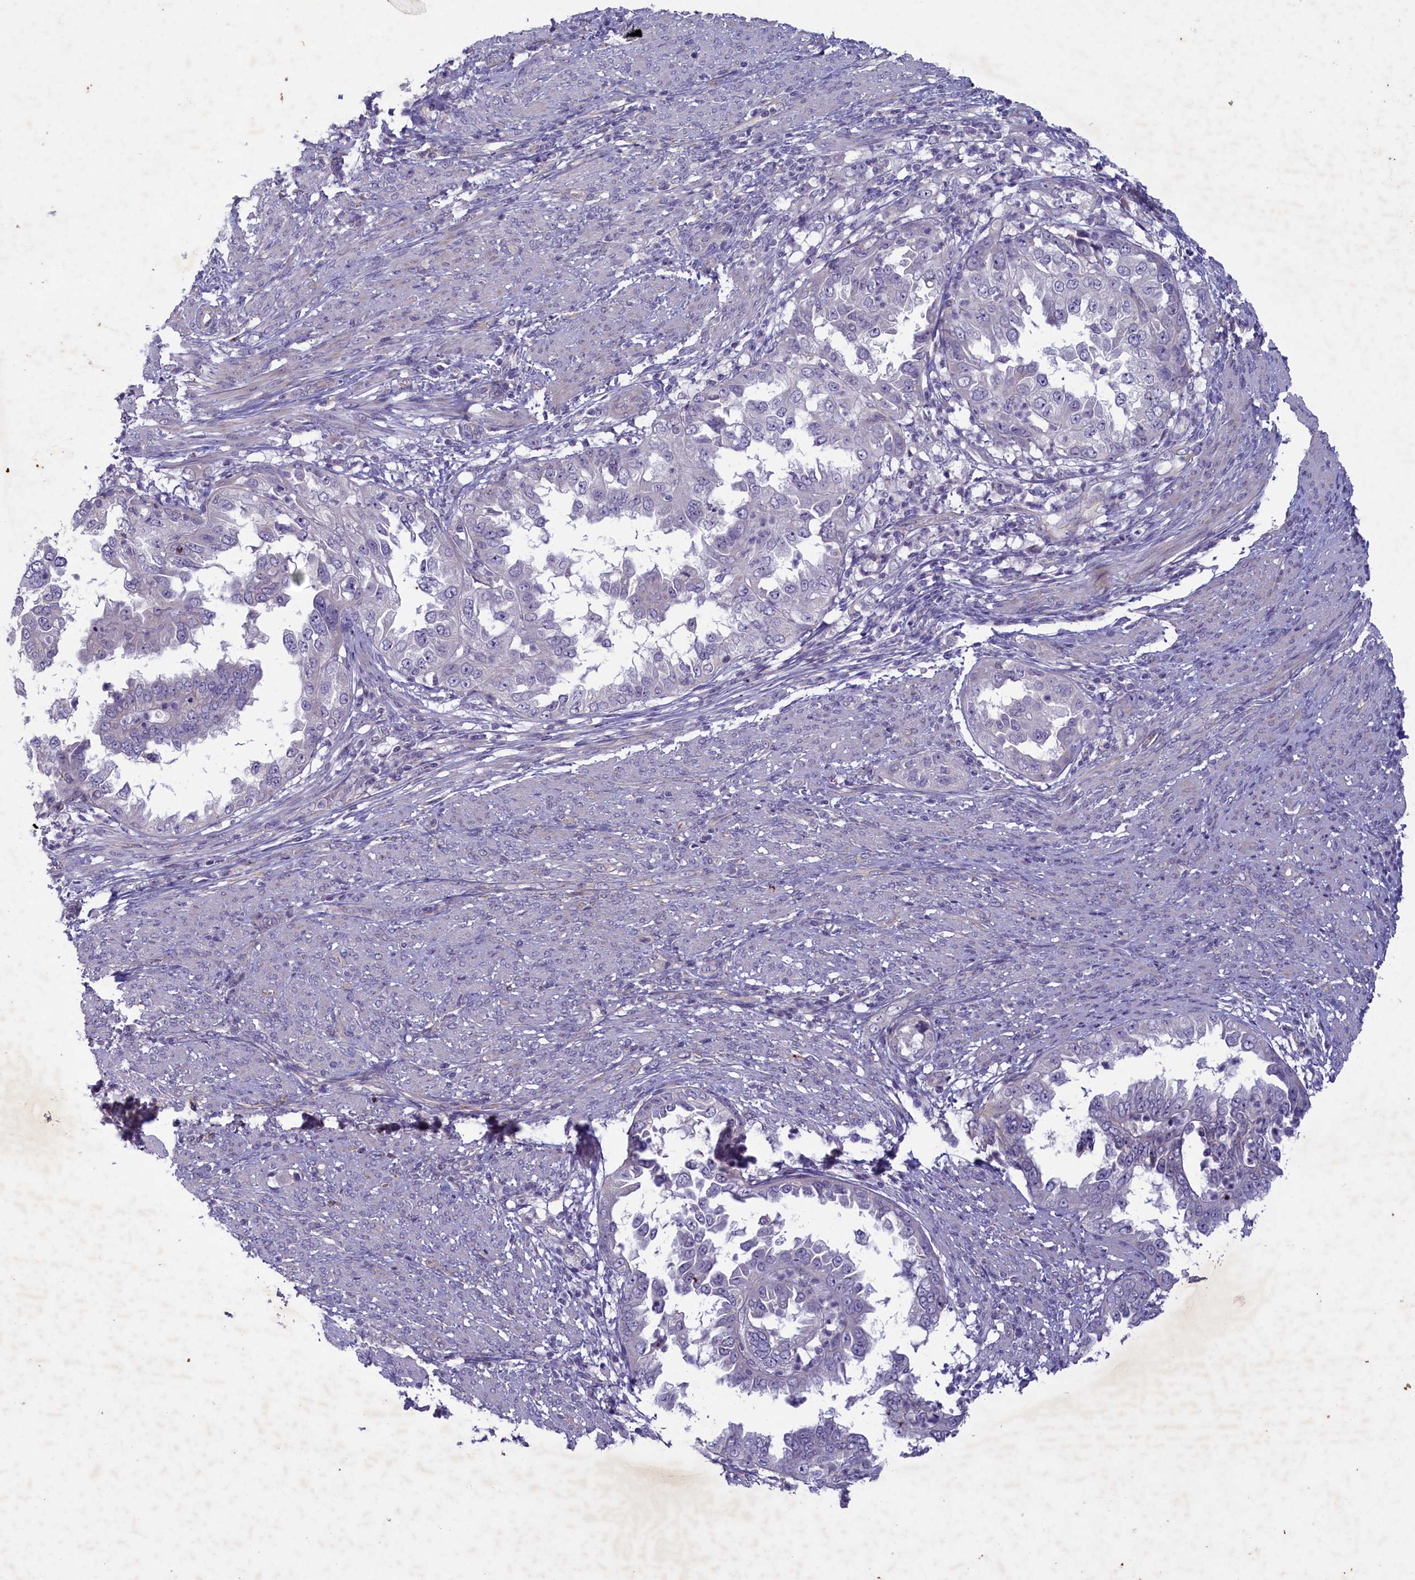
{"staining": {"intensity": "negative", "quantity": "none", "location": "none"}, "tissue": "endometrial cancer", "cell_type": "Tumor cells", "image_type": "cancer", "snomed": [{"axis": "morphology", "description": "Adenocarcinoma, NOS"}, {"axis": "topography", "description": "Endometrium"}], "caption": "A micrograph of human endometrial cancer (adenocarcinoma) is negative for staining in tumor cells.", "gene": "PLEKHG6", "patient": {"sex": "female", "age": 85}}